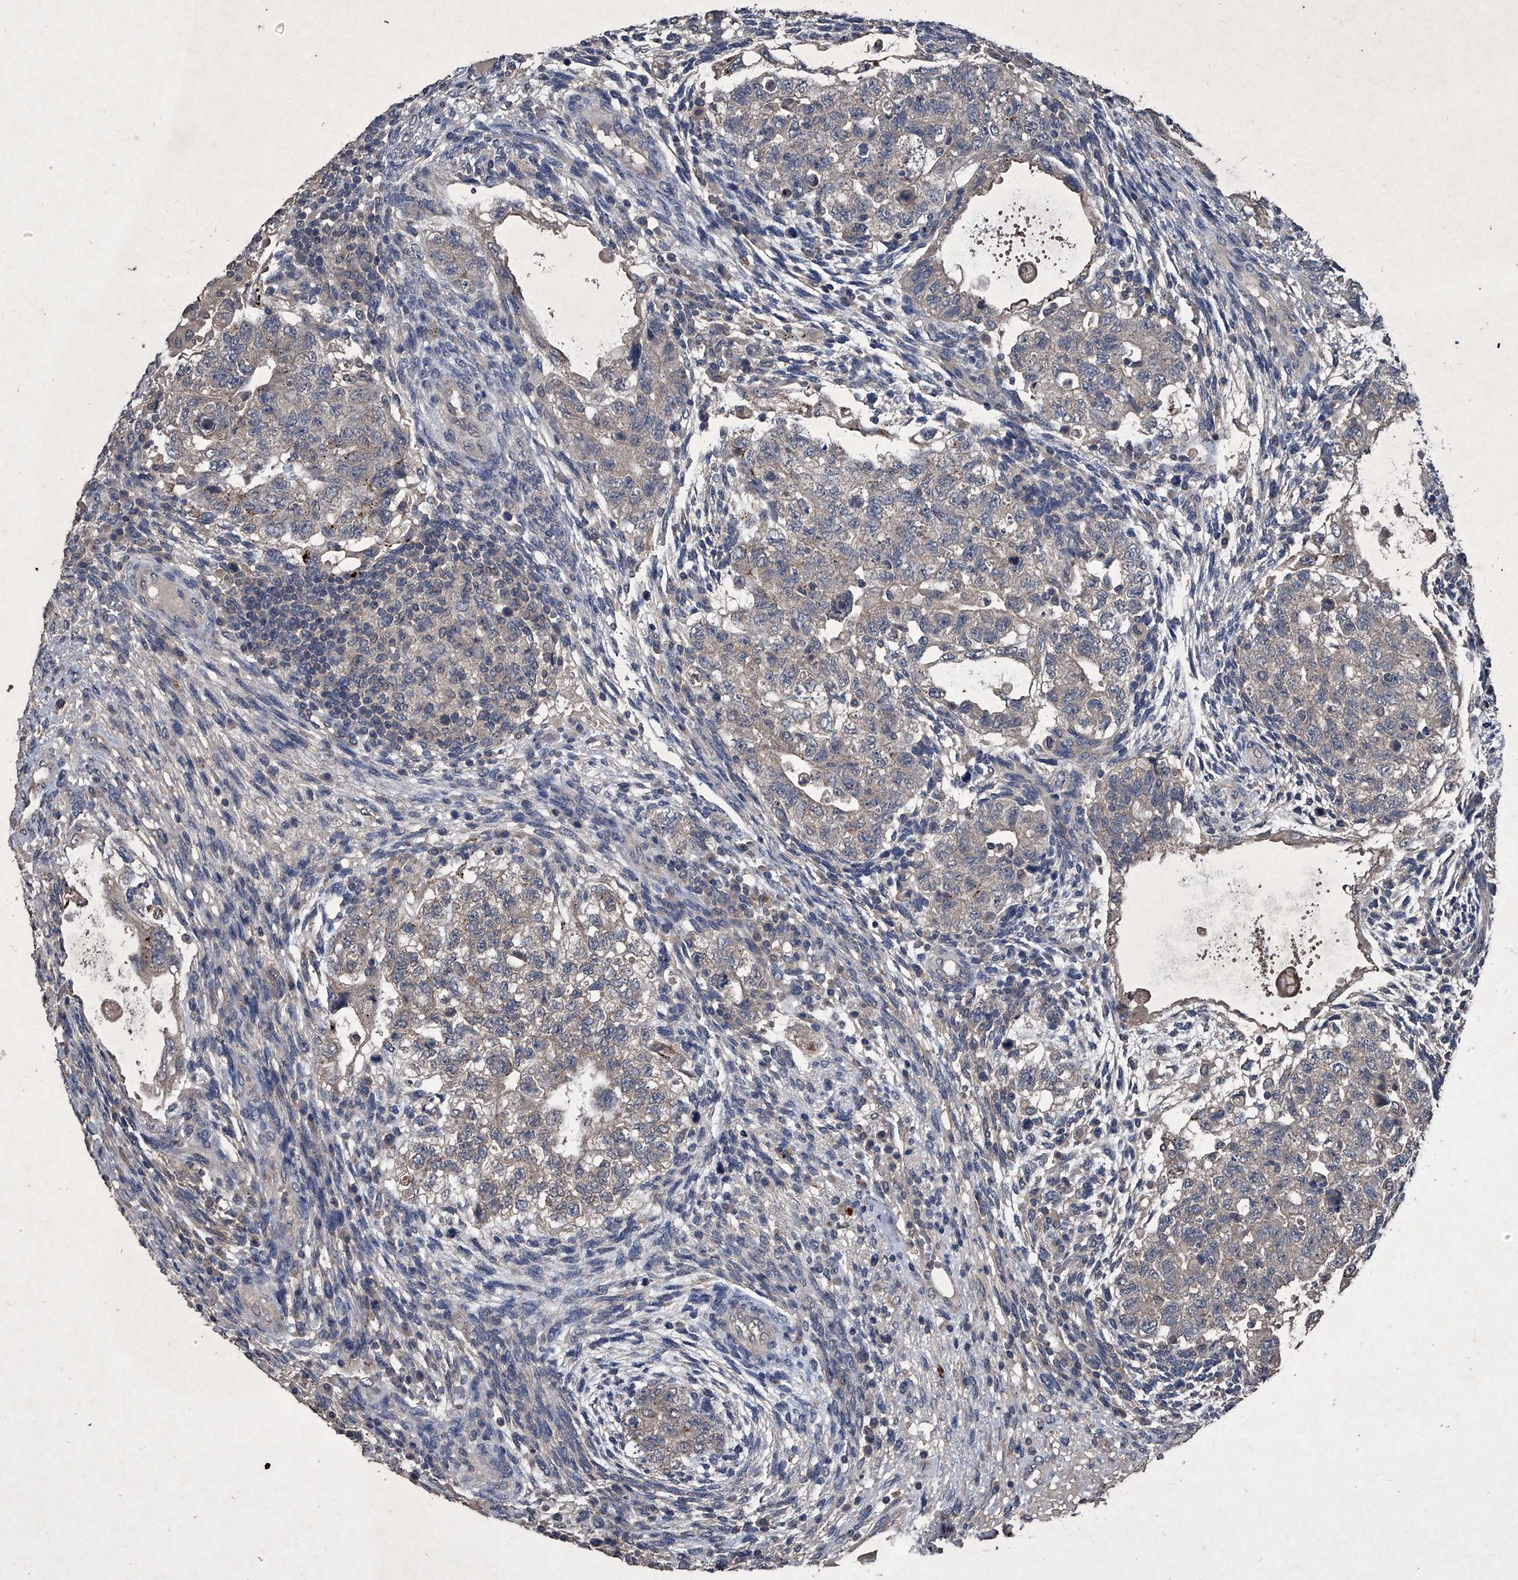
{"staining": {"intensity": "weak", "quantity": ">75%", "location": "cytoplasmic/membranous"}, "tissue": "testis cancer", "cell_type": "Tumor cells", "image_type": "cancer", "snomed": [{"axis": "morphology", "description": "Carcinoma, Embryonal, NOS"}, {"axis": "topography", "description": "Testis"}], "caption": "A histopathology image of human testis cancer (embryonal carcinoma) stained for a protein shows weak cytoplasmic/membranous brown staining in tumor cells. Using DAB (3,3'-diaminobenzidine) (brown) and hematoxylin (blue) stains, captured at high magnification using brightfield microscopy.", "gene": "MAPKAP1", "patient": {"sex": "male", "age": 36}}